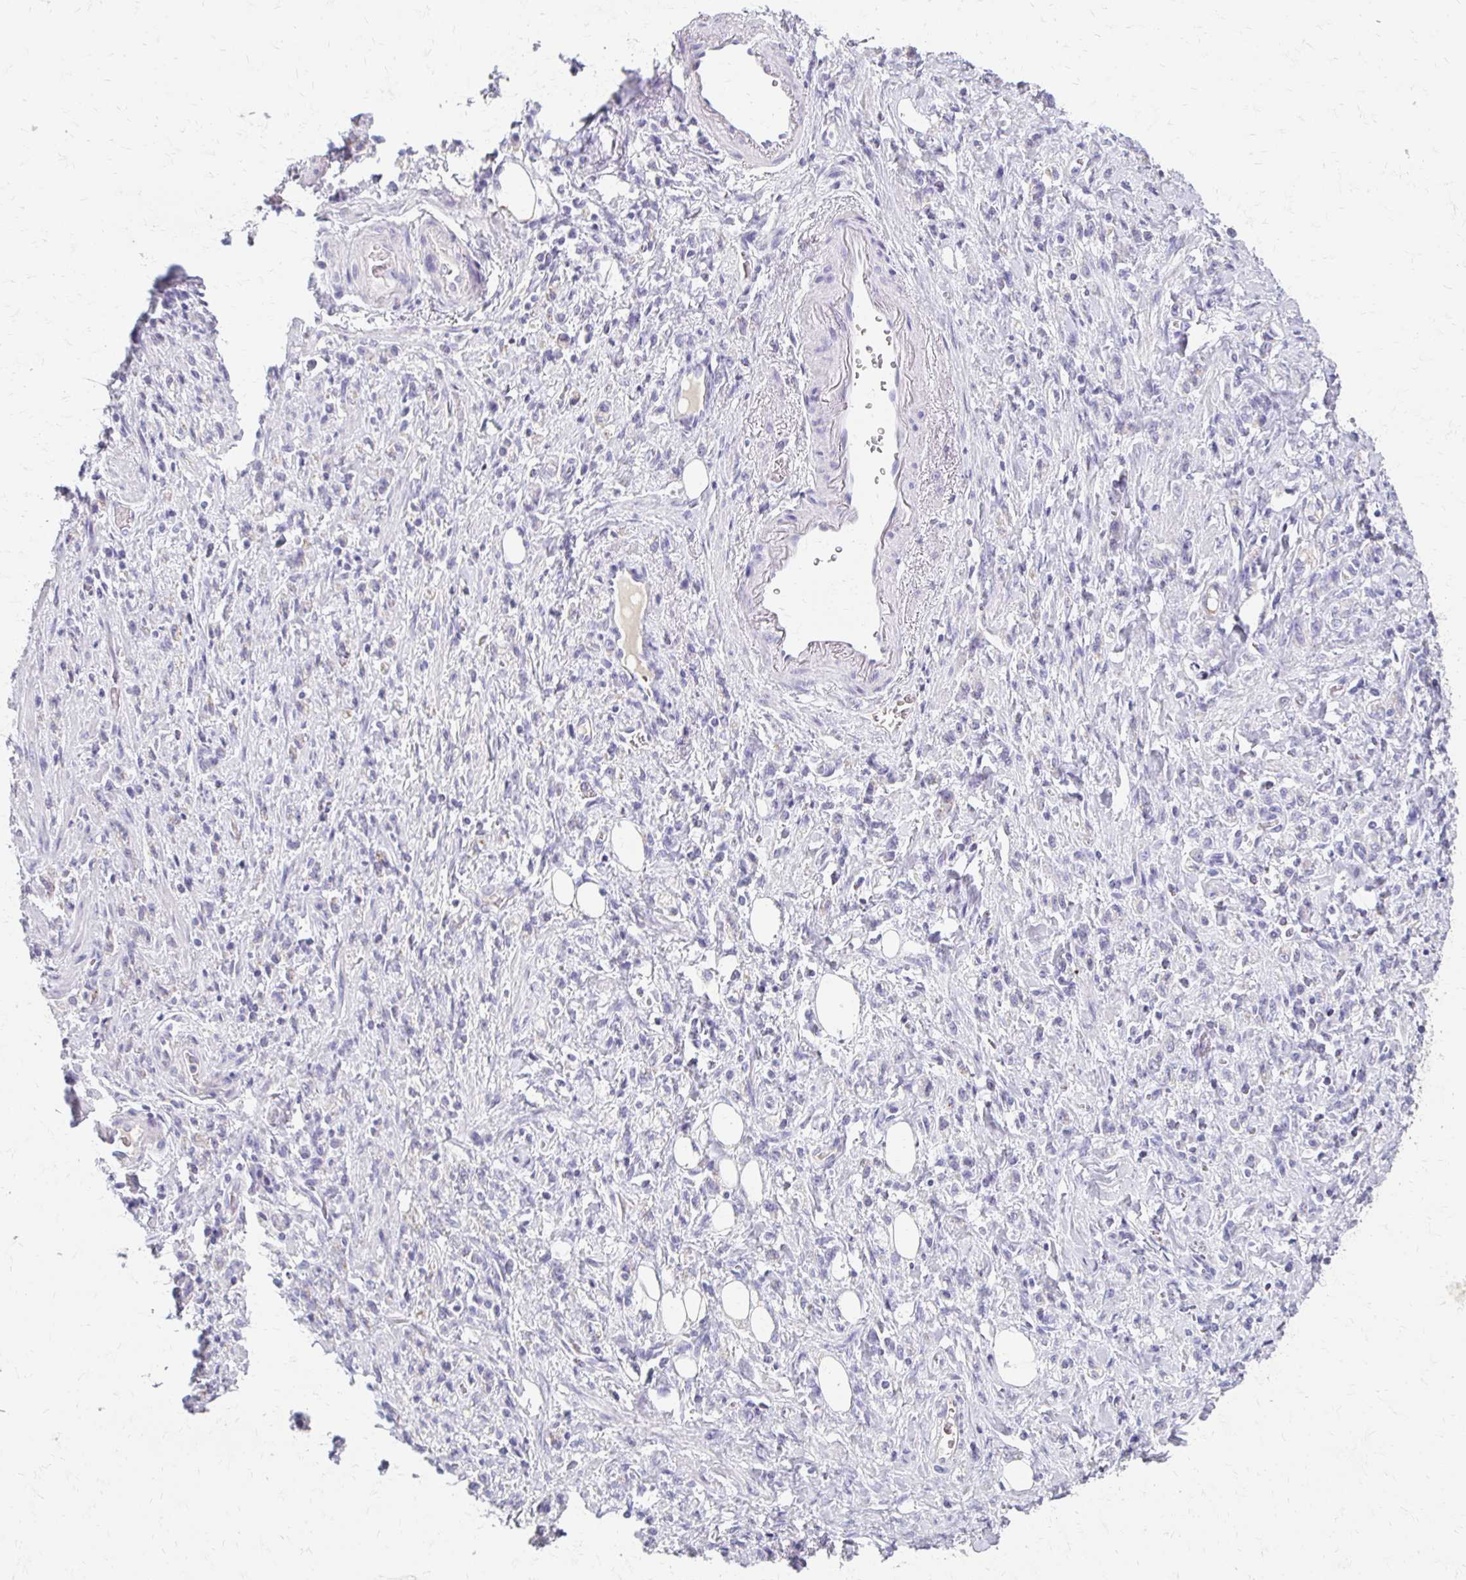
{"staining": {"intensity": "negative", "quantity": "none", "location": "none"}, "tissue": "stomach cancer", "cell_type": "Tumor cells", "image_type": "cancer", "snomed": [{"axis": "morphology", "description": "Adenocarcinoma, NOS"}, {"axis": "topography", "description": "Stomach"}], "caption": "The micrograph reveals no significant expression in tumor cells of stomach adenocarcinoma.", "gene": "BBS12", "patient": {"sex": "male", "age": 77}}